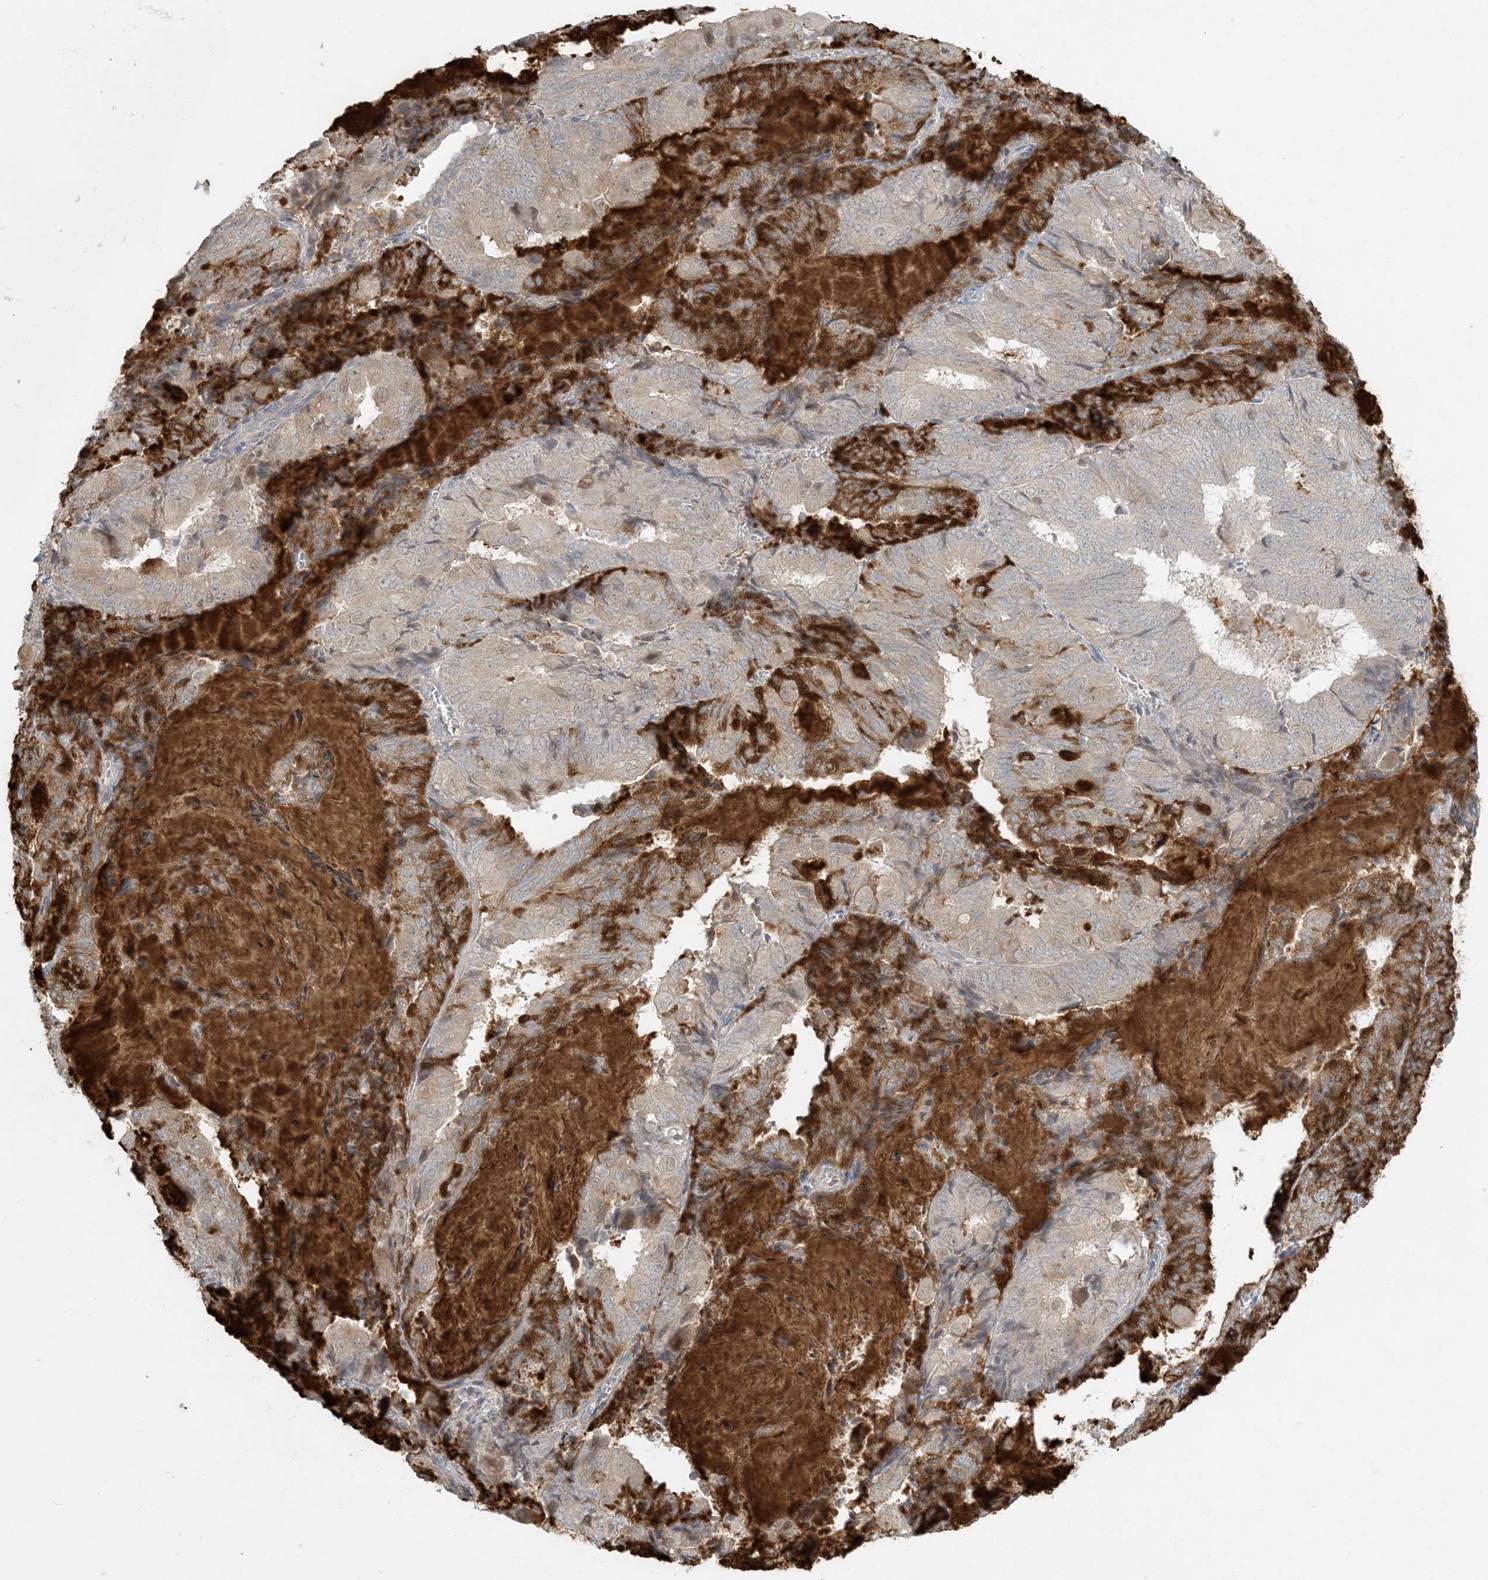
{"staining": {"intensity": "moderate", "quantity": "<25%", "location": "cytoplasmic/membranous"}, "tissue": "endometrial cancer", "cell_type": "Tumor cells", "image_type": "cancer", "snomed": [{"axis": "morphology", "description": "Adenocarcinoma, NOS"}, {"axis": "topography", "description": "Endometrium"}], "caption": "Brown immunohistochemical staining in endometrial cancer demonstrates moderate cytoplasmic/membranous expression in approximately <25% of tumor cells.", "gene": "CTDNEP1", "patient": {"sex": "female", "age": 81}}